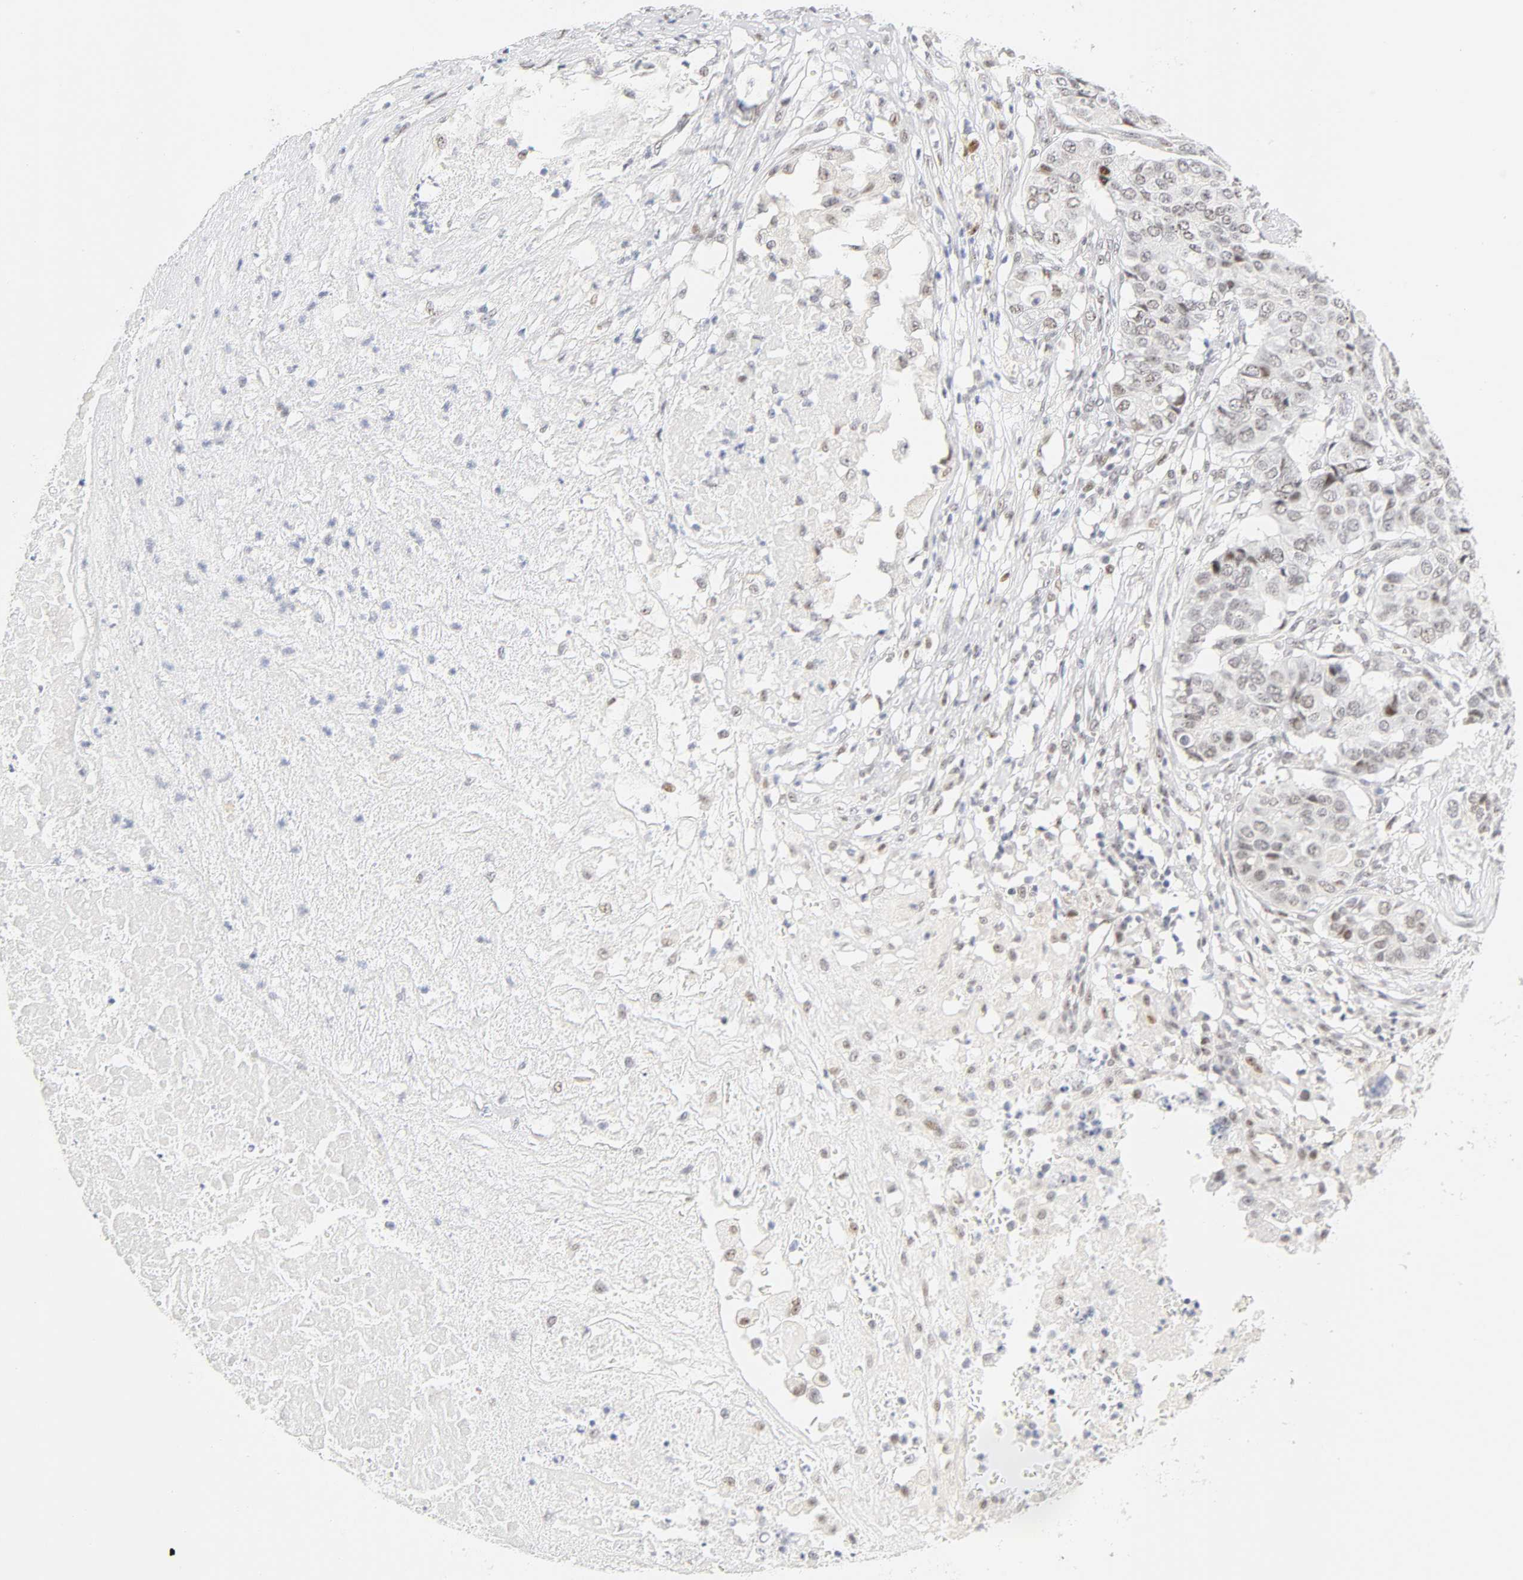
{"staining": {"intensity": "weak", "quantity": "<25%", "location": "nuclear"}, "tissue": "pancreatic cancer", "cell_type": "Tumor cells", "image_type": "cancer", "snomed": [{"axis": "morphology", "description": "Adenocarcinoma, NOS"}, {"axis": "topography", "description": "Pancreas"}], "caption": "Tumor cells are negative for protein expression in human pancreatic adenocarcinoma. The staining was performed using DAB to visualize the protein expression in brown, while the nuclei were stained in blue with hematoxylin (Magnification: 20x).", "gene": "MNAT1", "patient": {"sex": "male", "age": 50}}